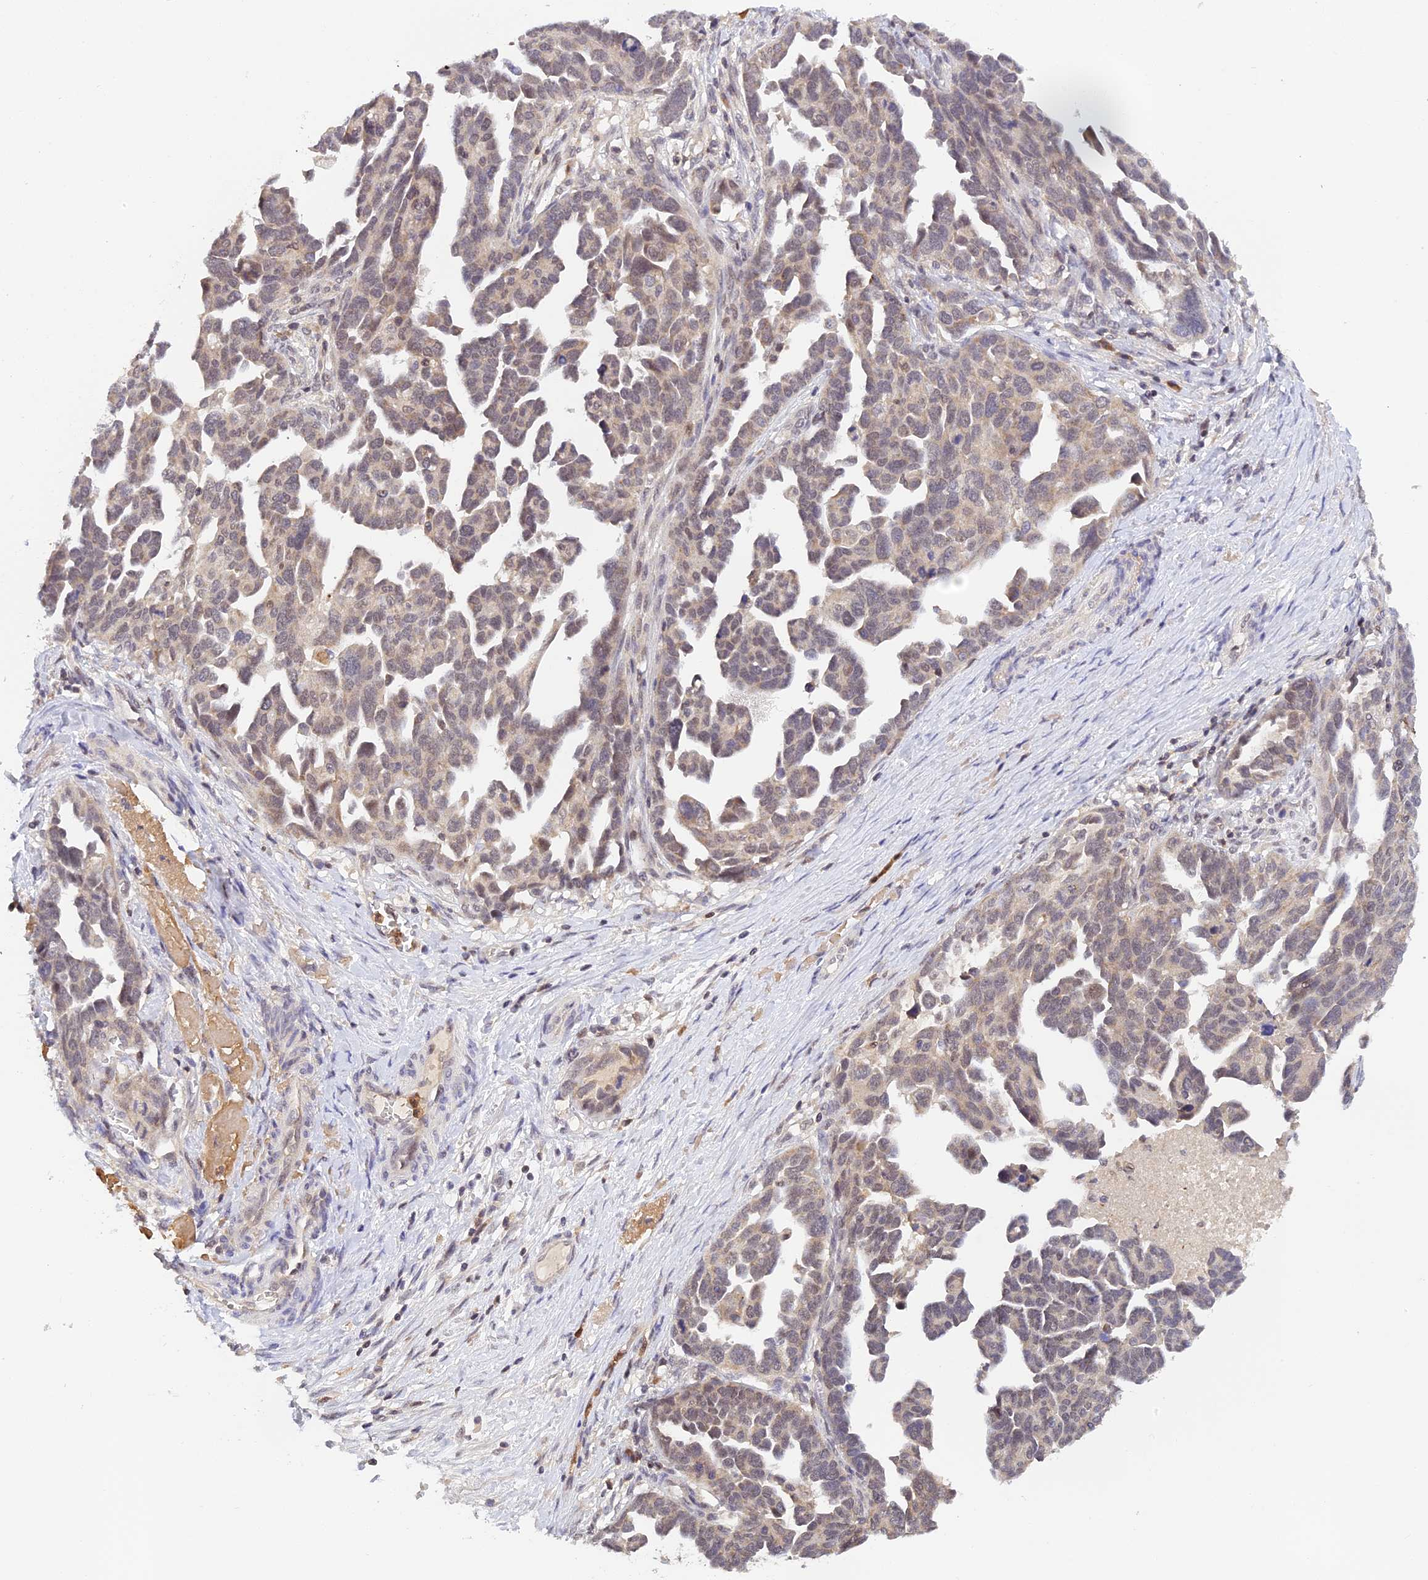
{"staining": {"intensity": "weak", "quantity": "<25%", "location": "cytoplasmic/membranous,nuclear"}, "tissue": "ovarian cancer", "cell_type": "Tumor cells", "image_type": "cancer", "snomed": [{"axis": "morphology", "description": "Cystadenocarcinoma, serous, NOS"}, {"axis": "topography", "description": "Ovary"}], "caption": "IHC of human serous cystadenocarcinoma (ovarian) exhibits no staining in tumor cells.", "gene": "PEX16", "patient": {"sex": "female", "age": 54}}